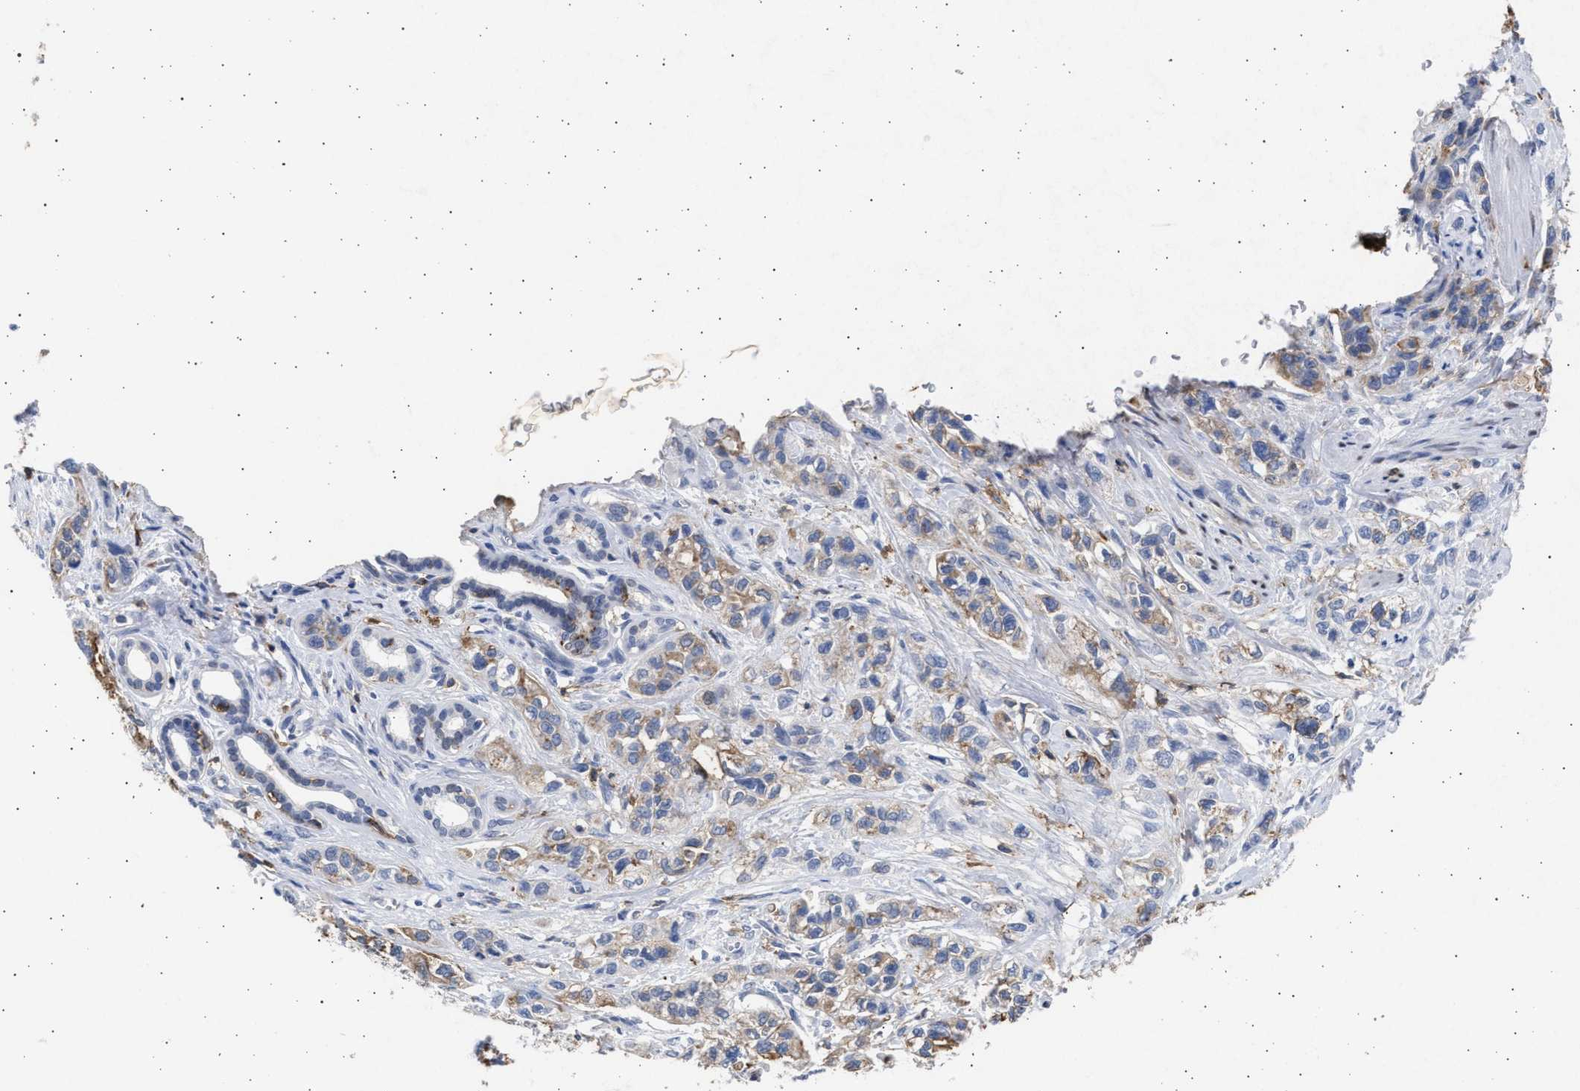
{"staining": {"intensity": "weak", "quantity": ">75%", "location": "cytoplasmic/membranous"}, "tissue": "pancreatic cancer", "cell_type": "Tumor cells", "image_type": "cancer", "snomed": [{"axis": "morphology", "description": "Adenocarcinoma, NOS"}, {"axis": "topography", "description": "Pancreas"}], "caption": "Protein staining of pancreatic cancer tissue displays weak cytoplasmic/membranous expression in approximately >75% of tumor cells.", "gene": "FCER1A", "patient": {"sex": "male", "age": 74}}